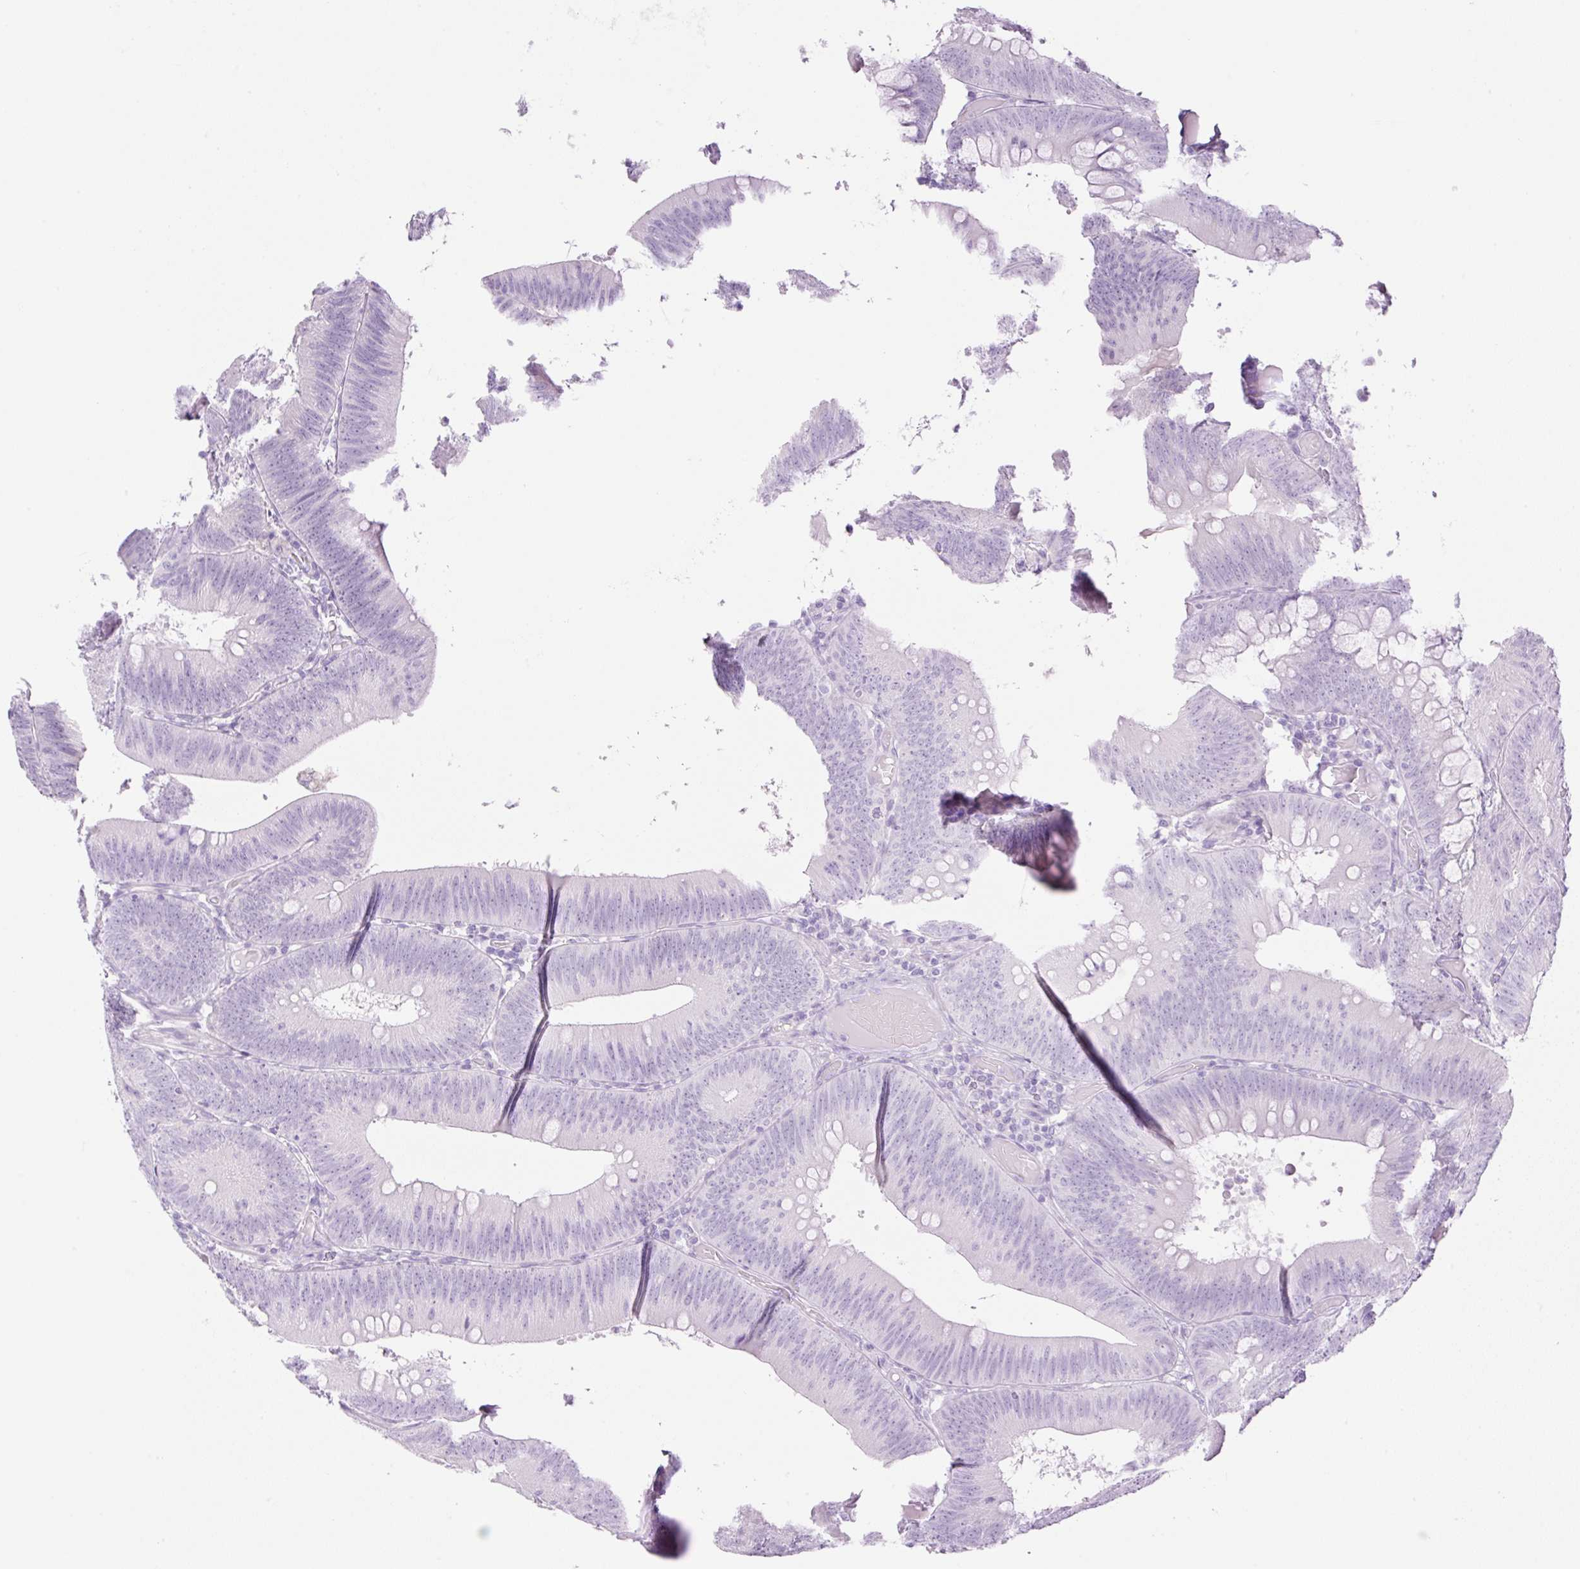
{"staining": {"intensity": "negative", "quantity": "none", "location": "none"}, "tissue": "colorectal cancer", "cell_type": "Tumor cells", "image_type": "cancer", "snomed": [{"axis": "morphology", "description": "Adenocarcinoma, NOS"}, {"axis": "topography", "description": "Colon"}], "caption": "Immunohistochemical staining of human colorectal adenocarcinoma exhibits no significant staining in tumor cells.", "gene": "PALM3", "patient": {"sex": "male", "age": 84}}